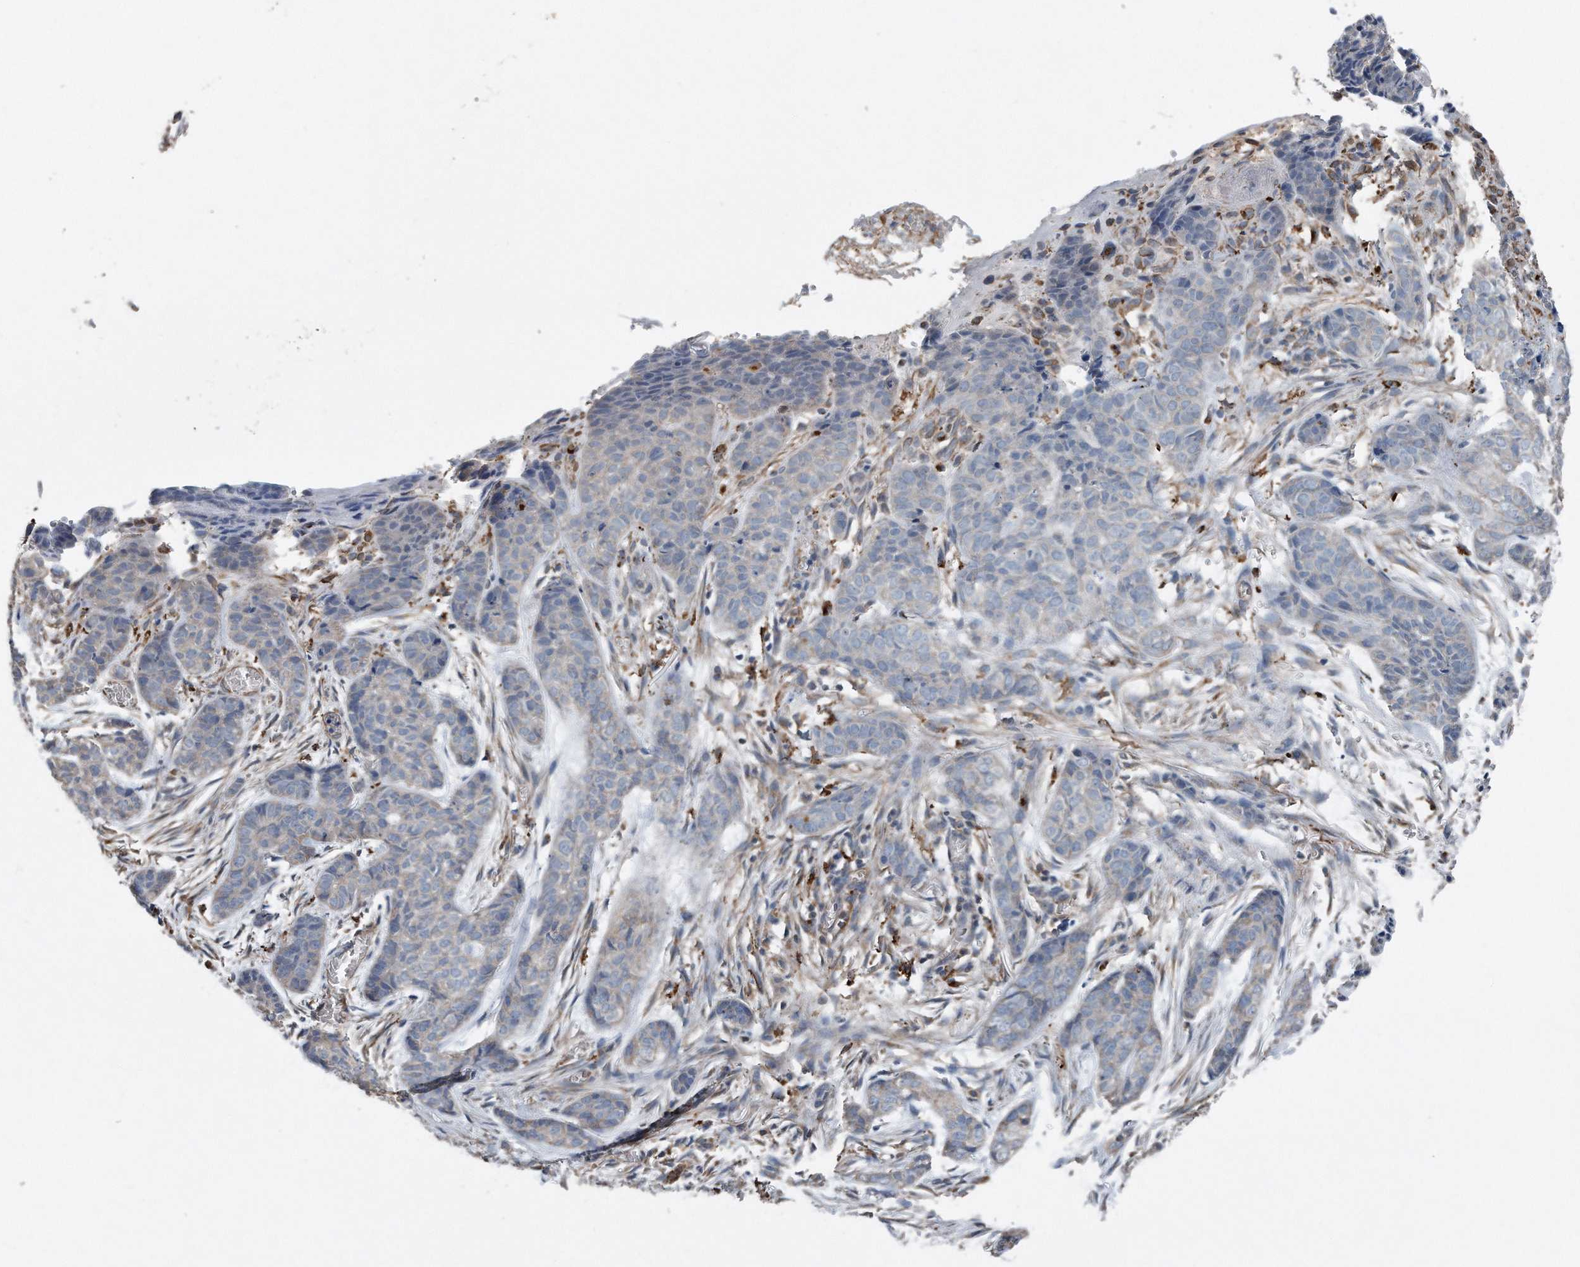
{"staining": {"intensity": "negative", "quantity": "none", "location": "none"}, "tissue": "skin cancer", "cell_type": "Tumor cells", "image_type": "cancer", "snomed": [{"axis": "morphology", "description": "Basal cell carcinoma"}, {"axis": "topography", "description": "Skin"}], "caption": "Protein analysis of basal cell carcinoma (skin) shows no significant expression in tumor cells.", "gene": "ZNF772", "patient": {"sex": "female", "age": 64}}